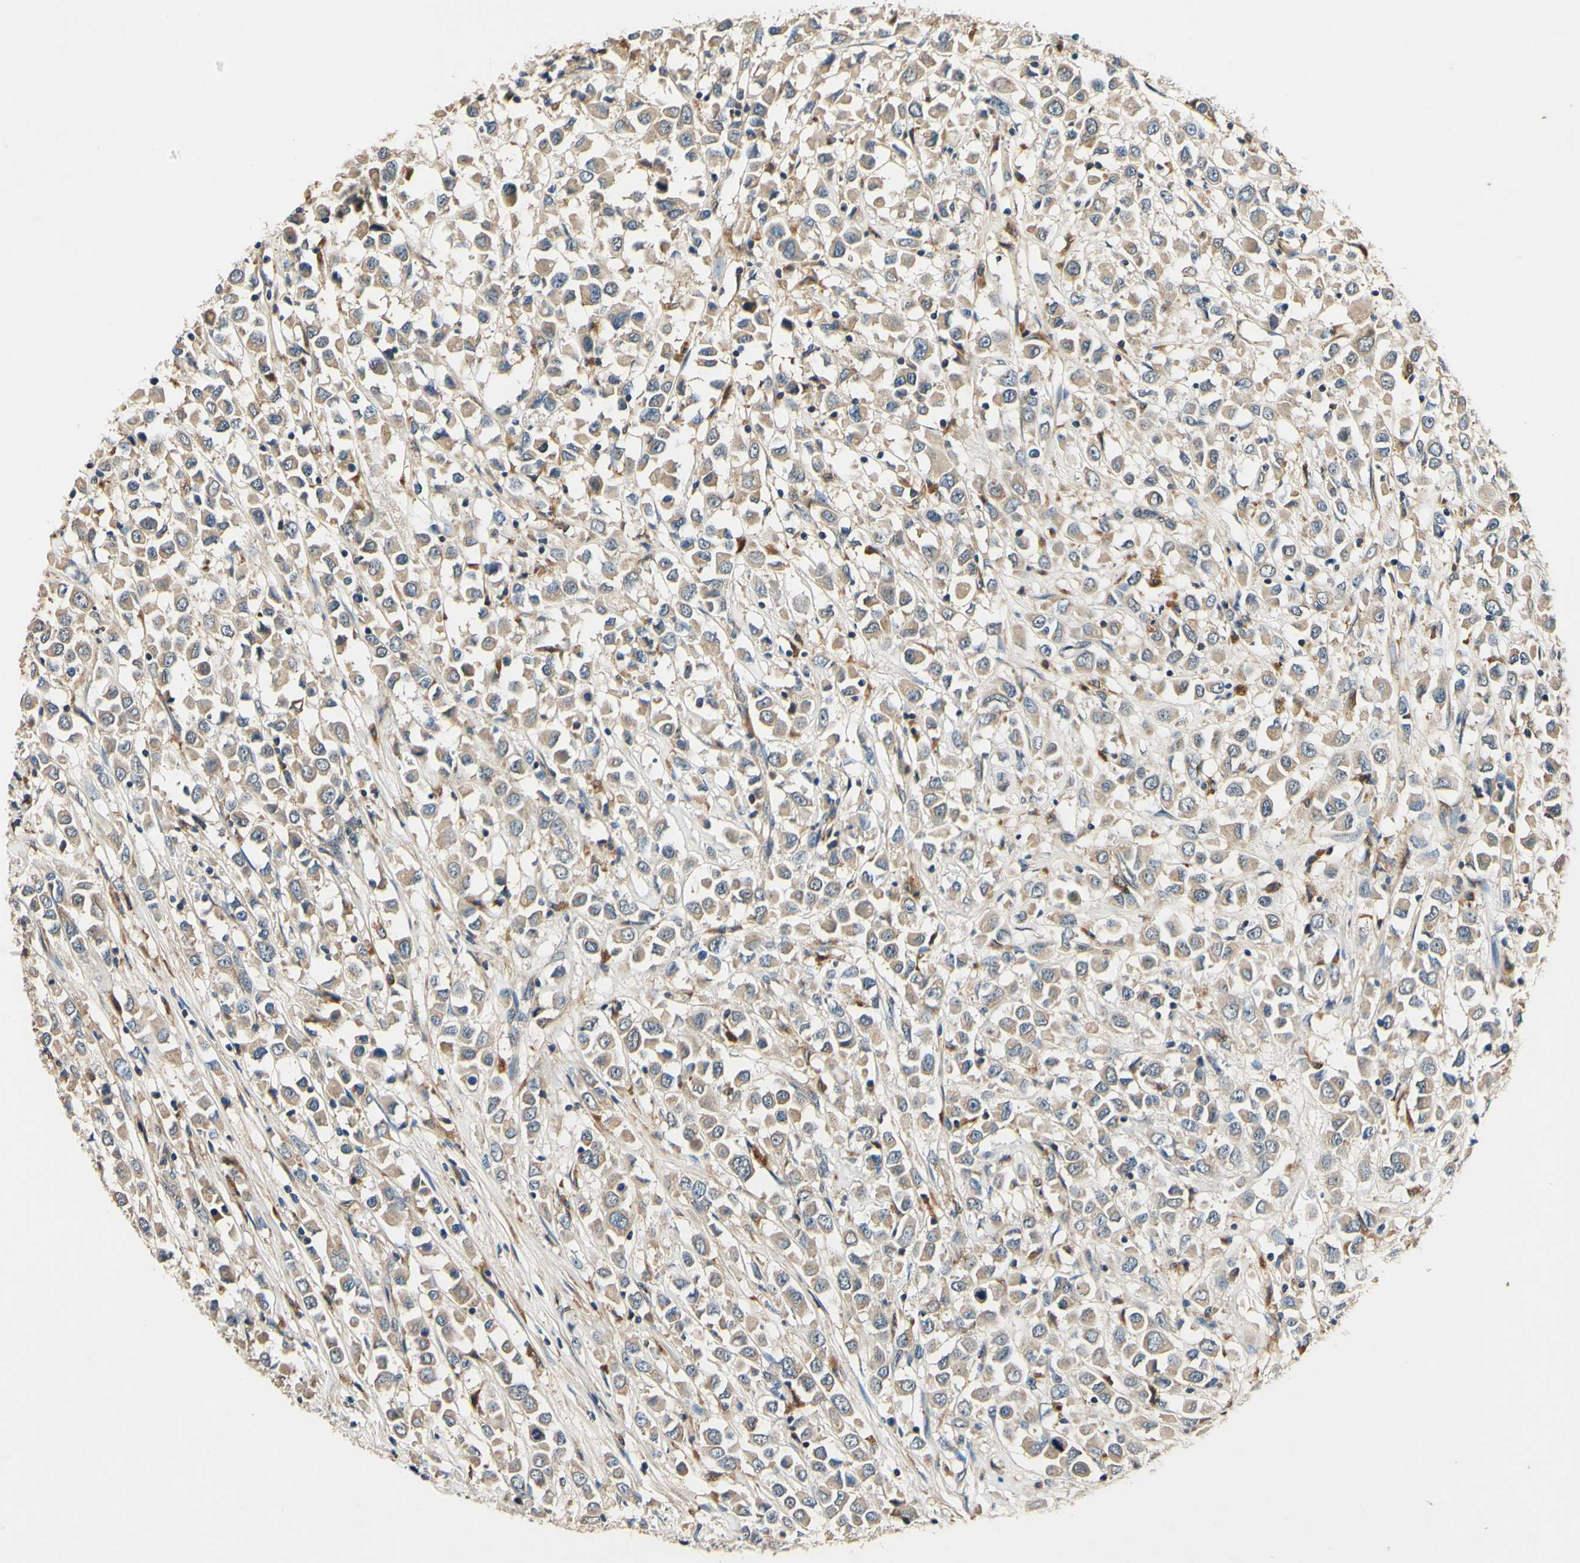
{"staining": {"intensity": "weak", "quantity": ">75%", "location": "cytoplasmic/membranous"}, "tissue": "breast cancer", "cell_type": "Tumor cells", "image_type": "cancer", "snomed": [{"axis": "morphology", "description": "Duct carcinoma"}, {"axis": "topography", "description": "Breast"}], "caption": "Immunohistochemical staining of breast infiltrating ductal carcinoma shows weak cytoplasmic/membranous protein staining in approximately >75% of tumor cells.", "gene": "PLA2G4A", "patient": {"sex": "female", "age": 61}}